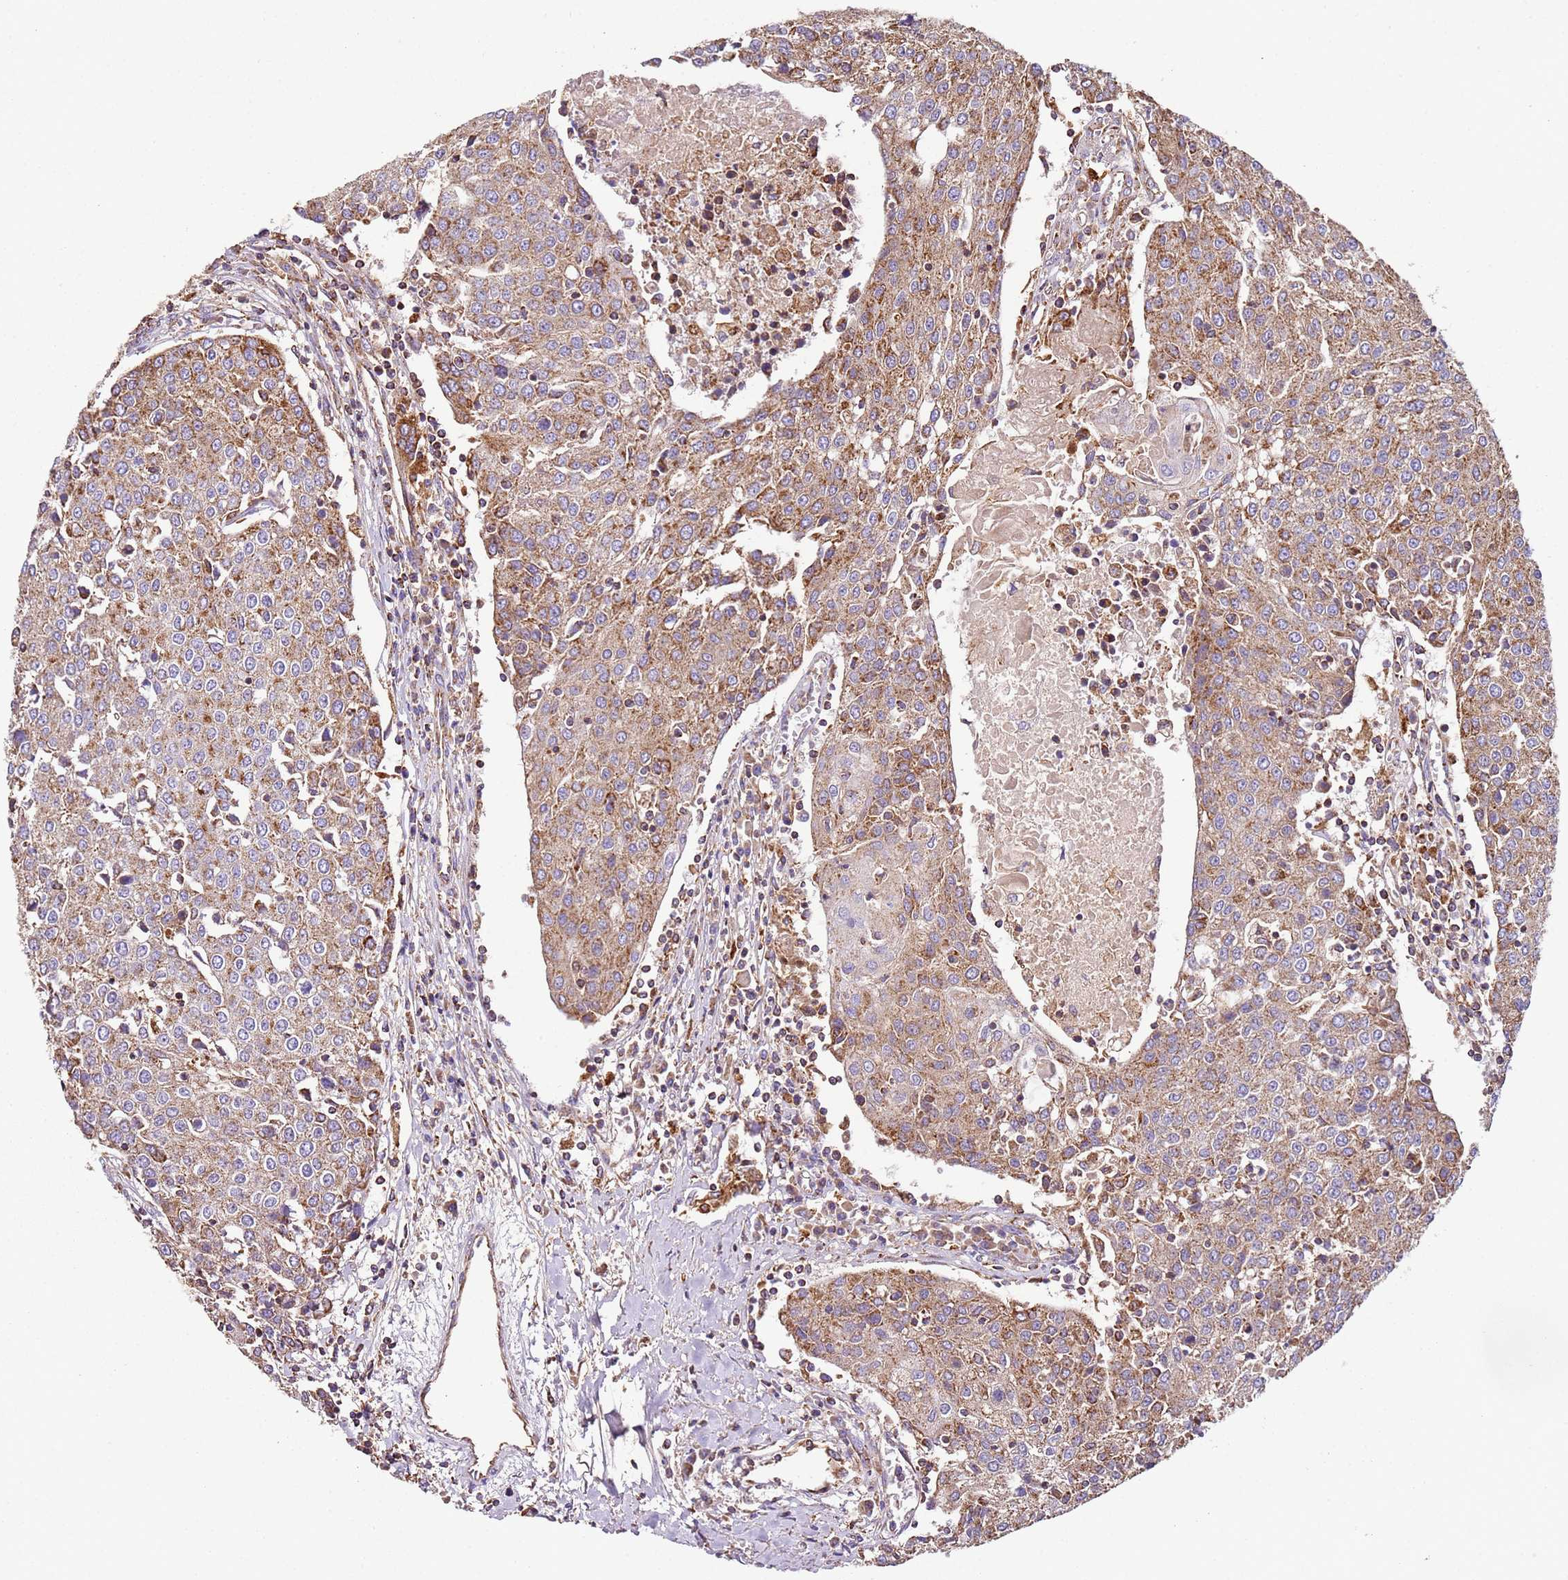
{"staining": {"intensity": "moderate", "quantity": ">75%", "location": "cytoplasmic/membranous"}, "tissue": "urothelial cancer", "cell_type": "Tumor cells", "image_type": "cancer", "snomed": [{"axis": "morphology", "description": "Urothelial carcinoma, High grade"}, {"axis": "topography", "description": "Urinary bladder"}], "caption": "This is an image of immunohistochemistry staining of high-grade urothelial carcinoma, which shows moderate positivity in the cytoplasmic/membranous of tumor cells.", "gene": "RMND5A", "patient": {"sex": "female", "age": 85}}